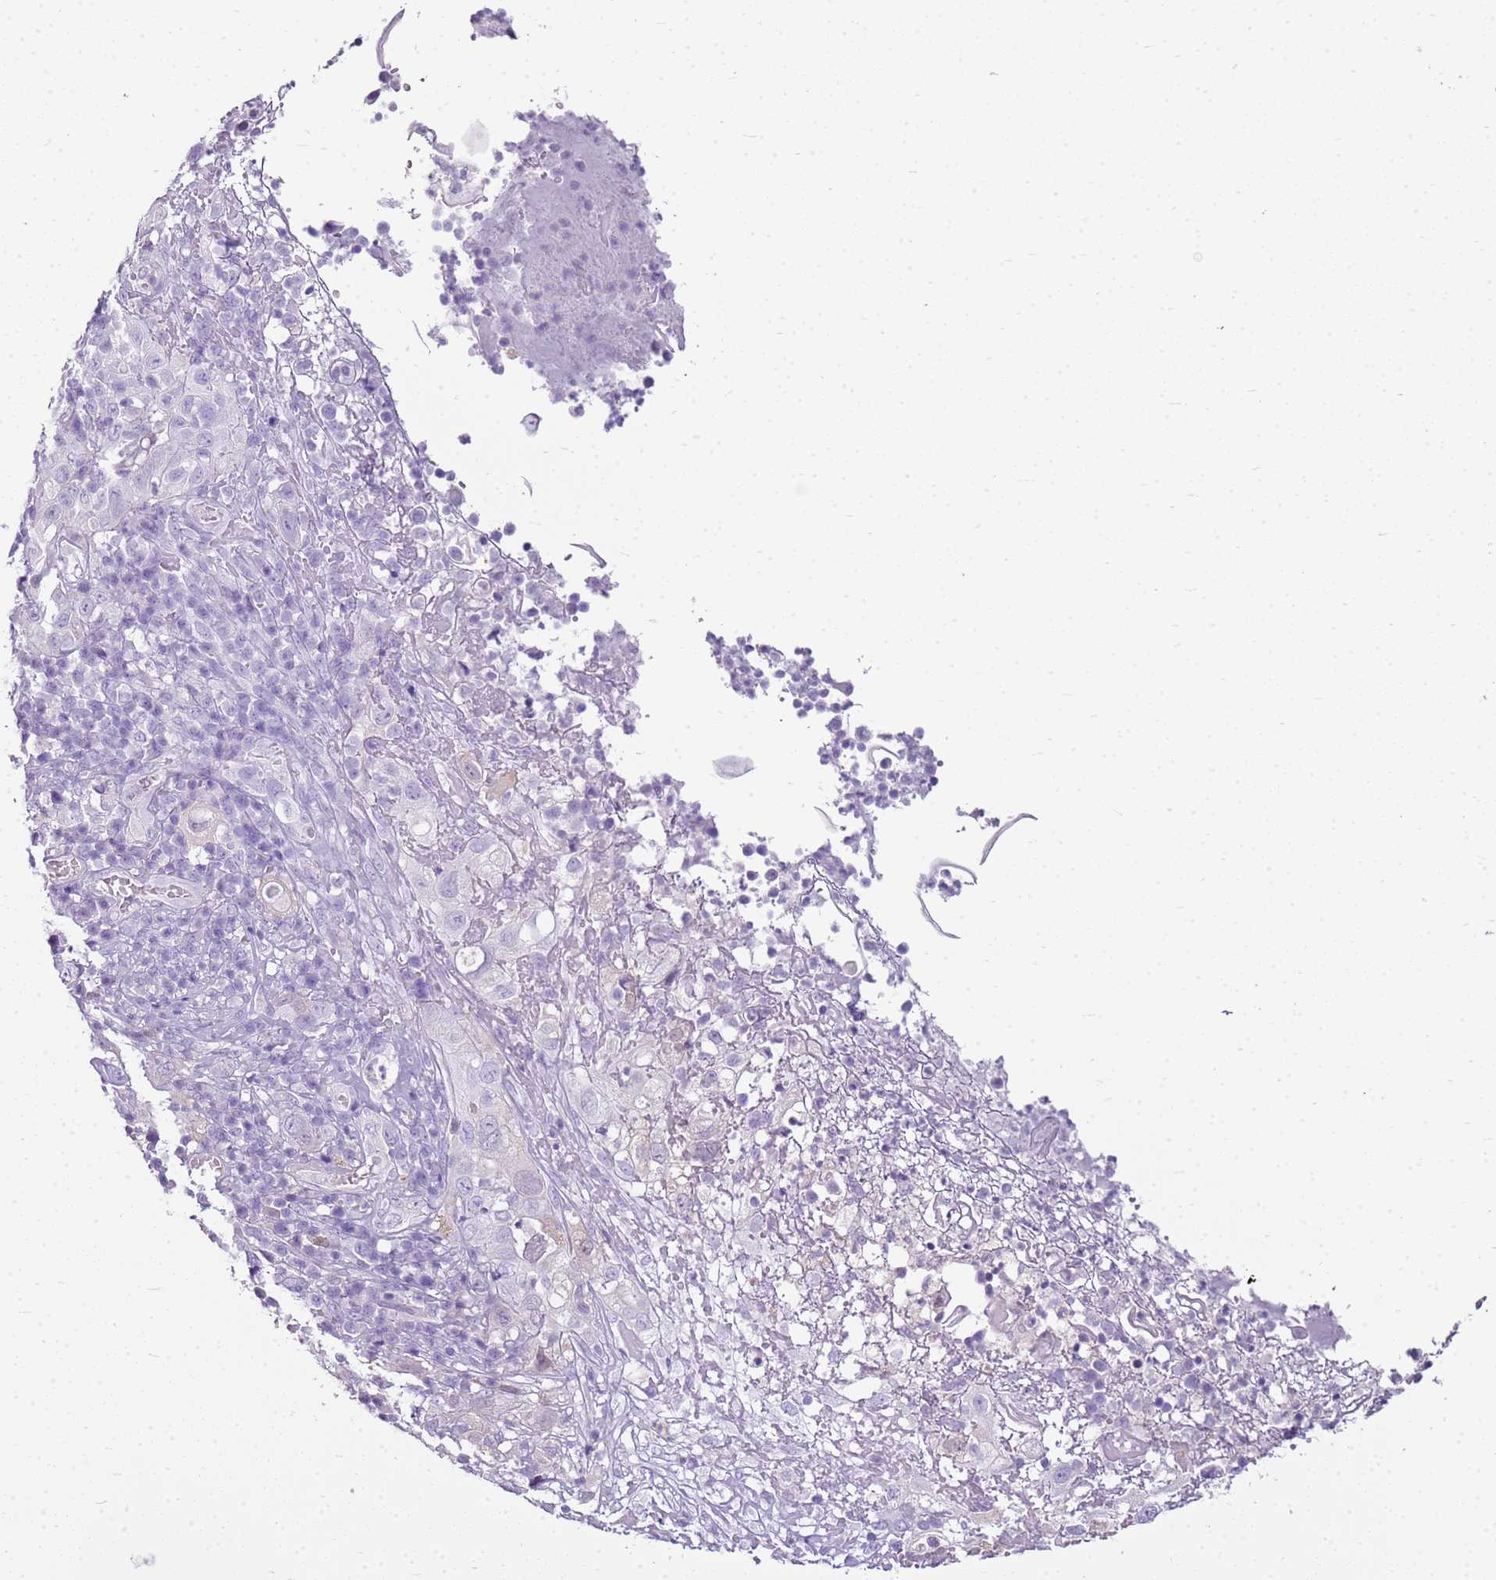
{"staining": {"intensity": "negative", "quantity": "none", "location": "none"}, "tissue": "cervical cancer", "cell_type": "Tumor cells", "image_type": "cancer", "snomed": [{"axis": "morphology", "description": "Squamous cell carcinoma, NOS"}, {"axis": "topography", "description": "Cervix"}], "caption": "Tumor cells show no significant positivity in cervical cancer (squamous cell carcinoma).", "gene": "SULT1E1", "patient": {"sex": "female", "age": 46}}